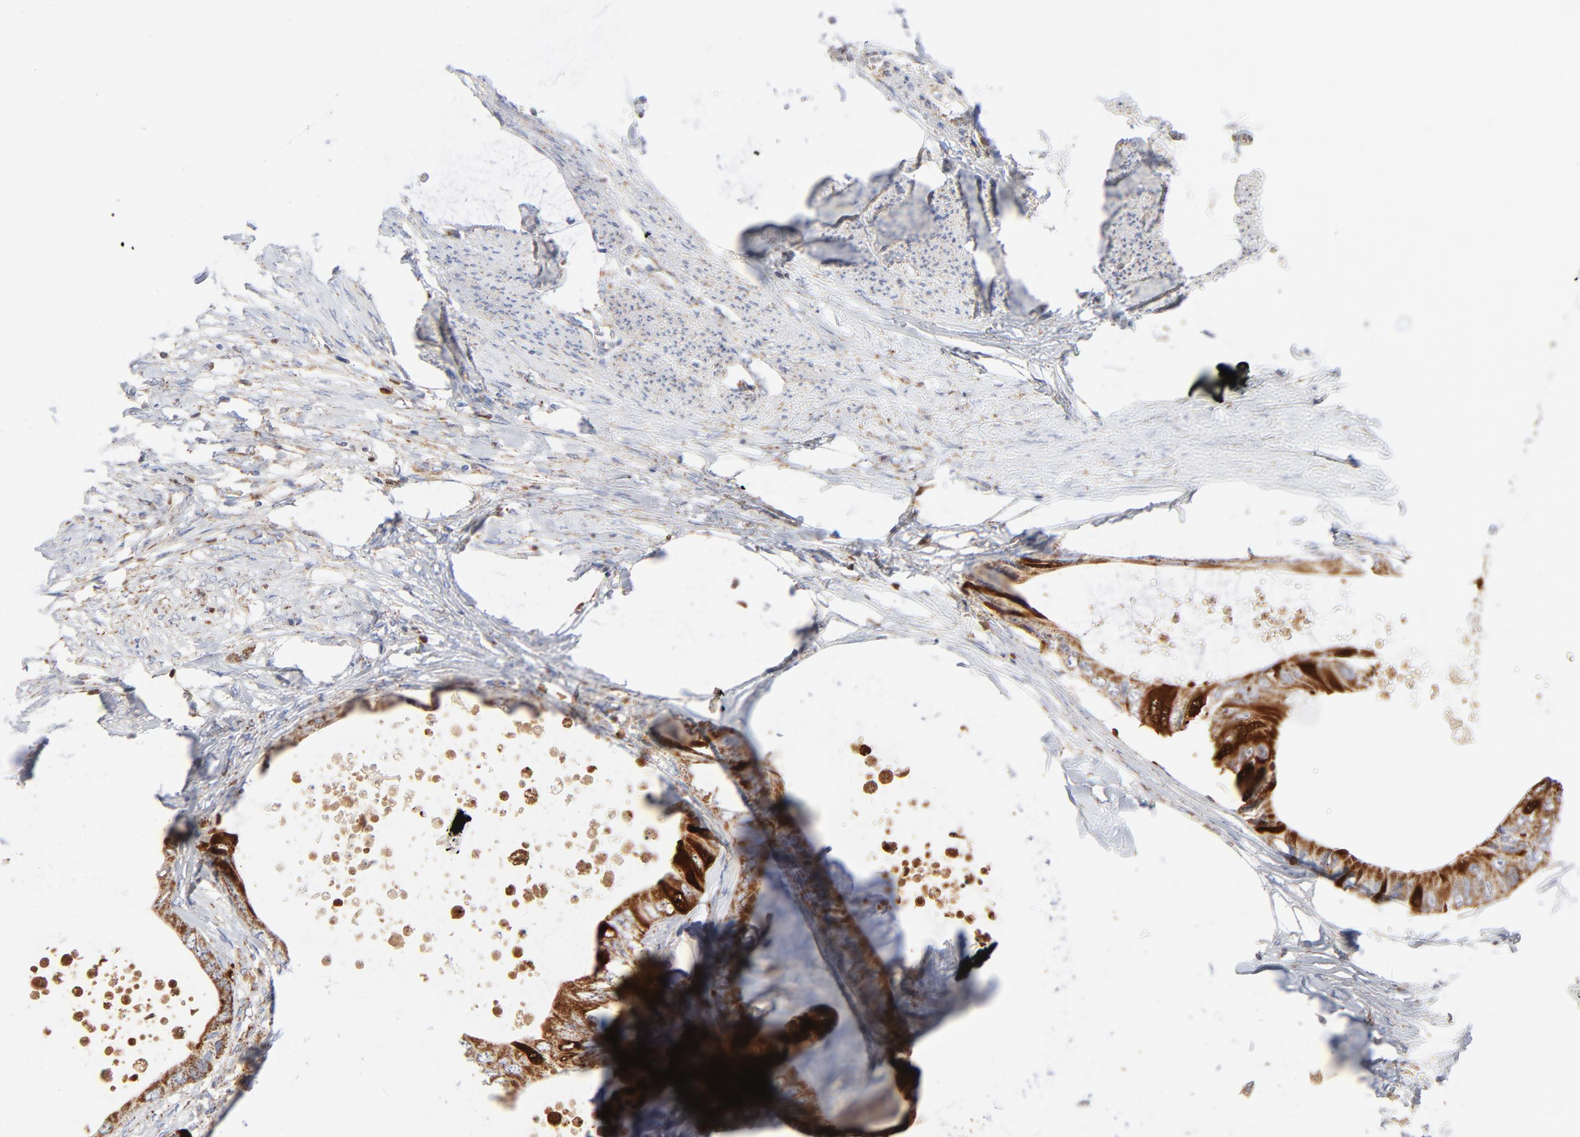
{"staining": {"intensity": "strong", "quantity": ">75%", "location": "cytoplasmic/membranous"}, "tissue": "colorectal cancer", "cell_type": "Tumor cells", "image_type": "cancer", "snomed": [{"axis": "morphology", "description": "Normal tissue, NOS"}, {"axis": "morphology", "description": "Adenocarcinoma, NOS"}, {"axis": "topography", "description": "Rectum"}, {"axis": "topography", "description": "Peripheral nerve tissue"}], "caption": "Immunohistochemical staining of human colorectal adenocarcinoma exhibits high levels of strong cytoplasmic/membranous staining in about >75% of tumor cells.", "gene": "DIABLO", "patient": {"sex": "female", "age": 77}}